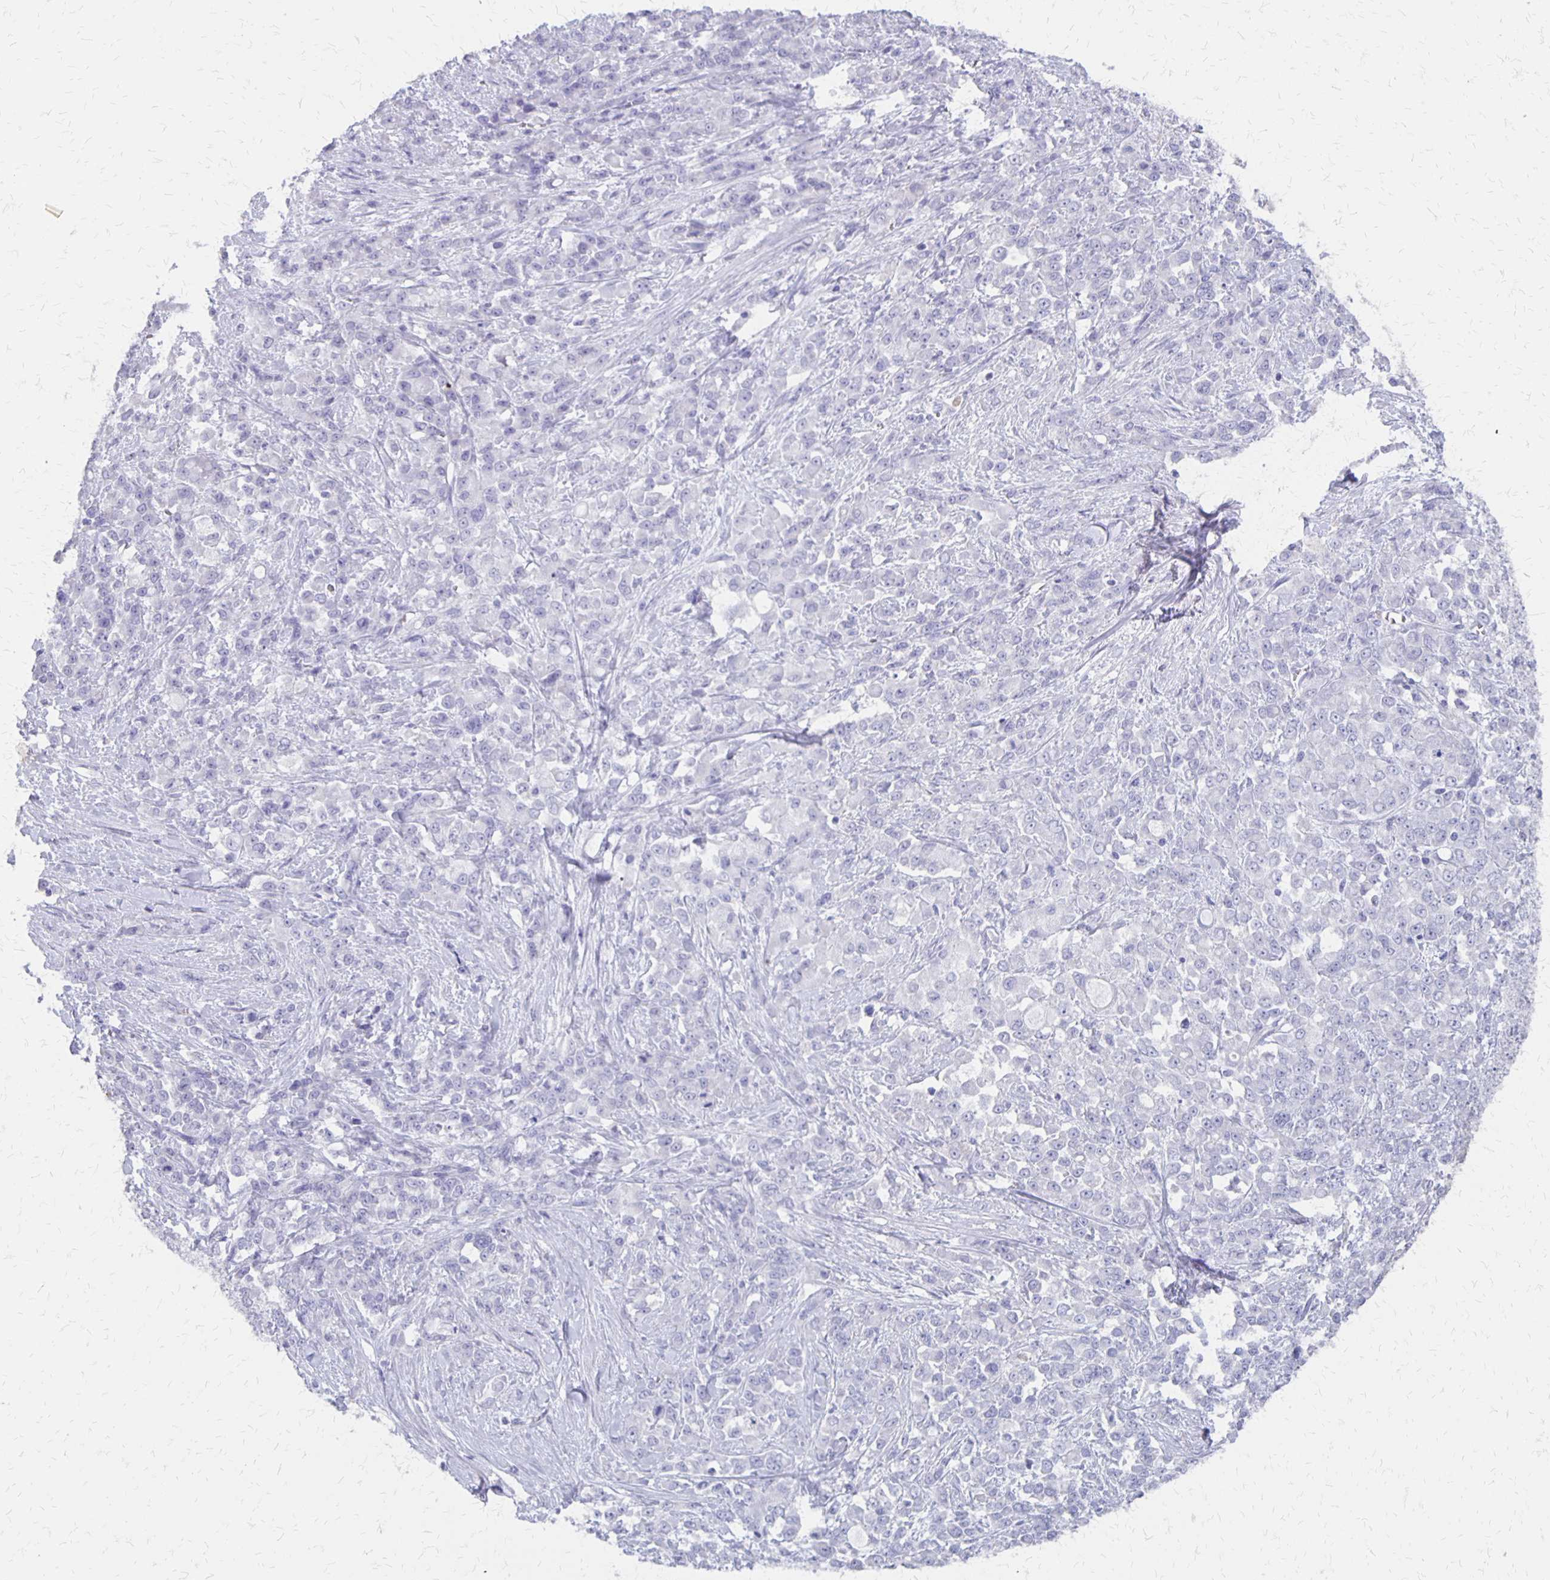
{"staining": {"intensity": "negative", "quantity": "none", "location": "none"}, "tissue": "stomach cancer", "cell_type": "Tumor cells", "image_type": "cancer", "snomed": [{"axis": "morphology", "description": "Adenocarcinoma, NOS"}, {"axis": "topography", "description": "Stomach"}], "caption": "Adenocarcinoma (stomach) was stained to show a protein in brown. There is no significant positivity in tumor cells.", "gene": "SEPTIN5", "patient": {"sex": "female", "age": 76}}